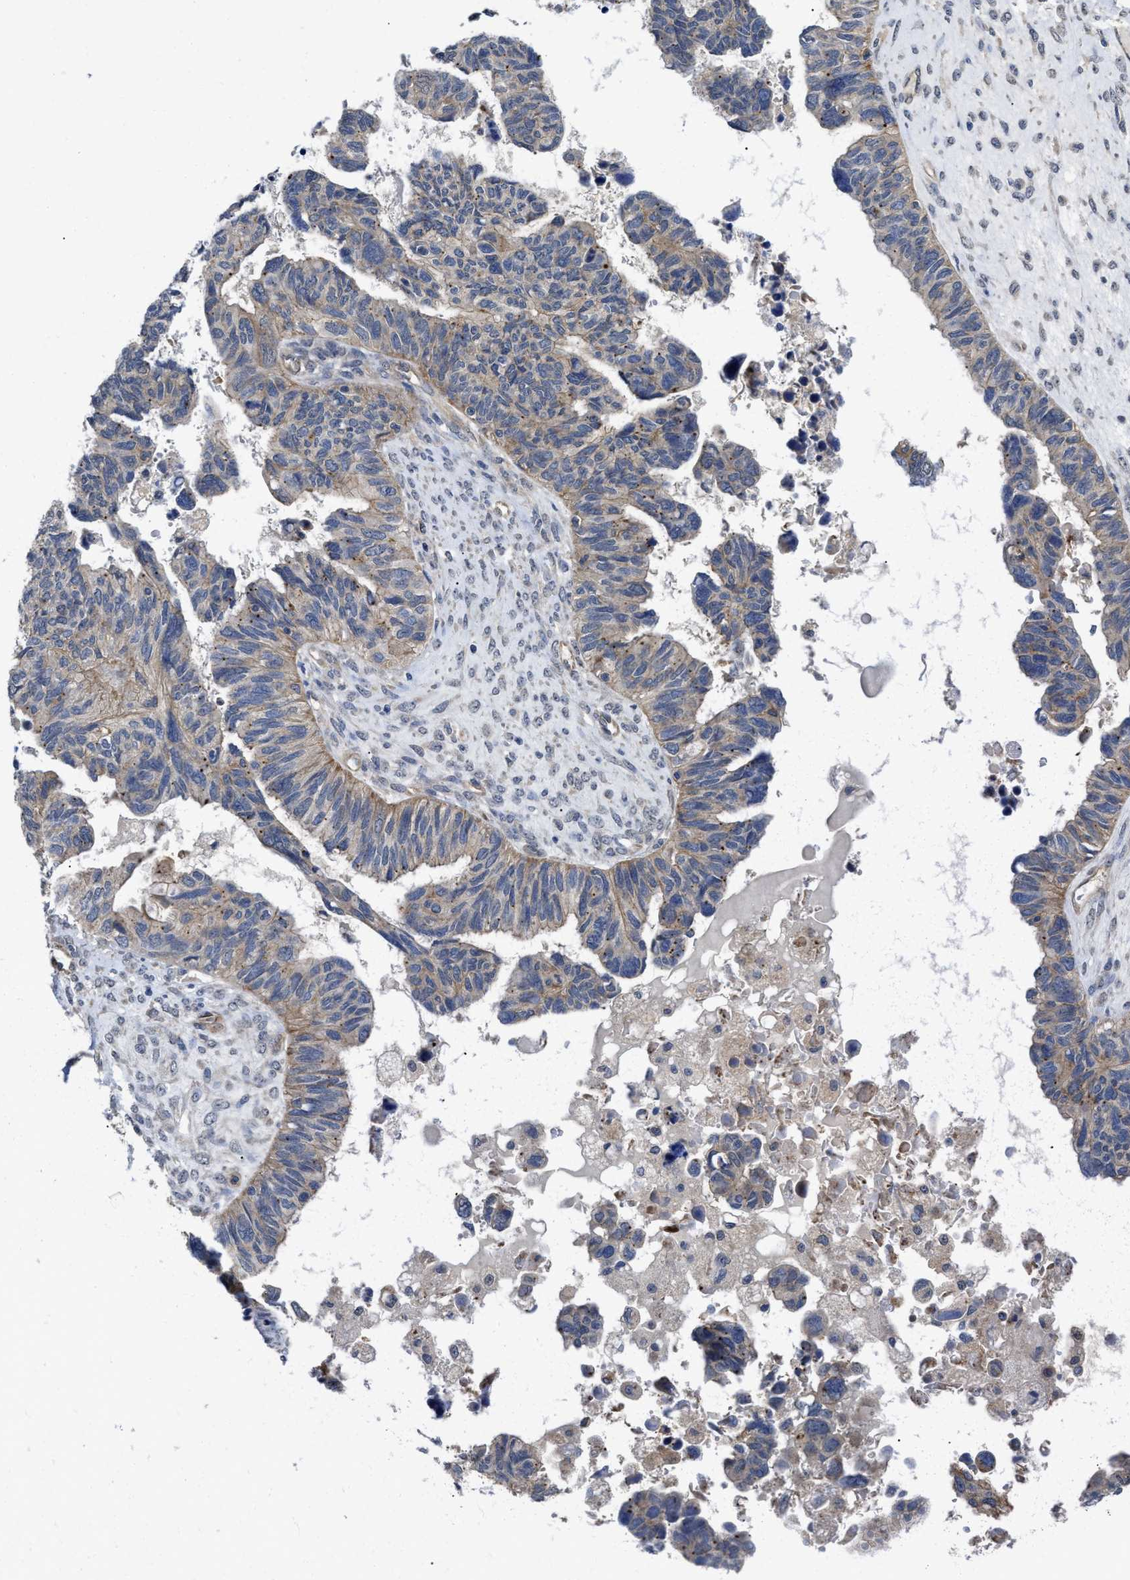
{"staining": {"intensity": "weak", "quantity": ">75%", "location": "cytoplasmic/membranous"}, "tissue": "ovarian cancer", "cell_type": "Tumor cells", "image_type": "cancer", "snomed": [{"axis": "morphology", "description": "Cystadenocarcinoma, serous, NOS"}, {"axis": "topography", "description": "Ovary"}], "caption": "IHC (DAB) staining of human serous cystadenocarcinoma (ovarian) exhibits weak cytoplasmic/membranous protein positivity in about >75% of tumor cells. (DAB (3,3'-diaminobenzidine) IHC, brown staining for protein, blue staining for nuclei).", "gene": "PKD2", "patient": {"sex": "female", "age": 79}}